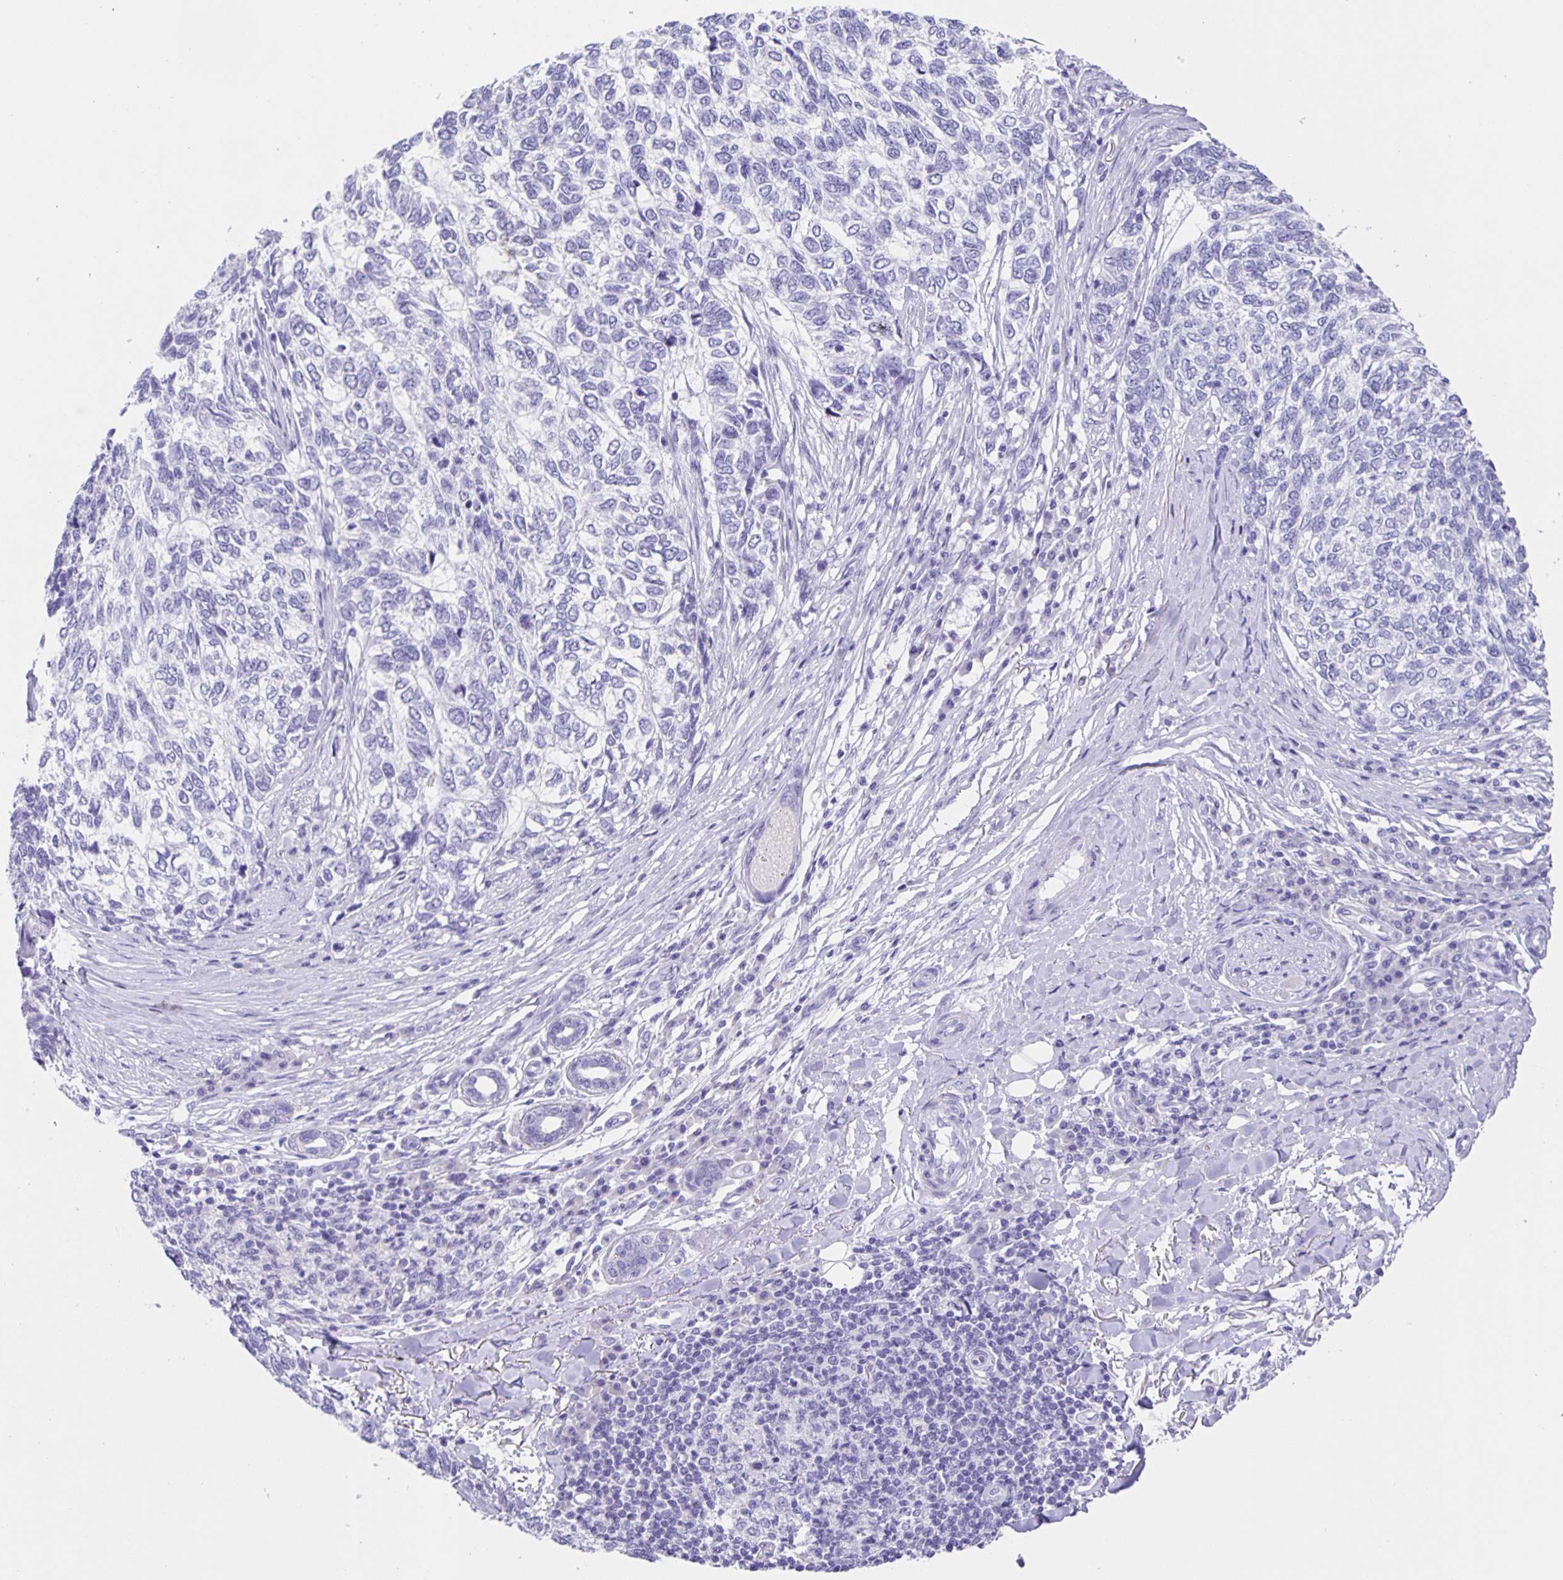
{"staining": {"intensity": "negative", "quantity": "none", "location": "none"}, "tissue": "skin cancer", "cell_type": "Tumor cells", "image_type": "cancer", "snomed": [{"axis": "morphology", "description": "Basal cell carcinoma"}, {"axis": "topography", "description": "Skin"}], "caption": "Immunohistochemistry (IHC) micrograph of human skin basal cell carcinoma stained for a protein (brown), which shows no expression in tumor cells.", "gene": "GUCA2A", "patient": {"sex": "female", "age": 65}}